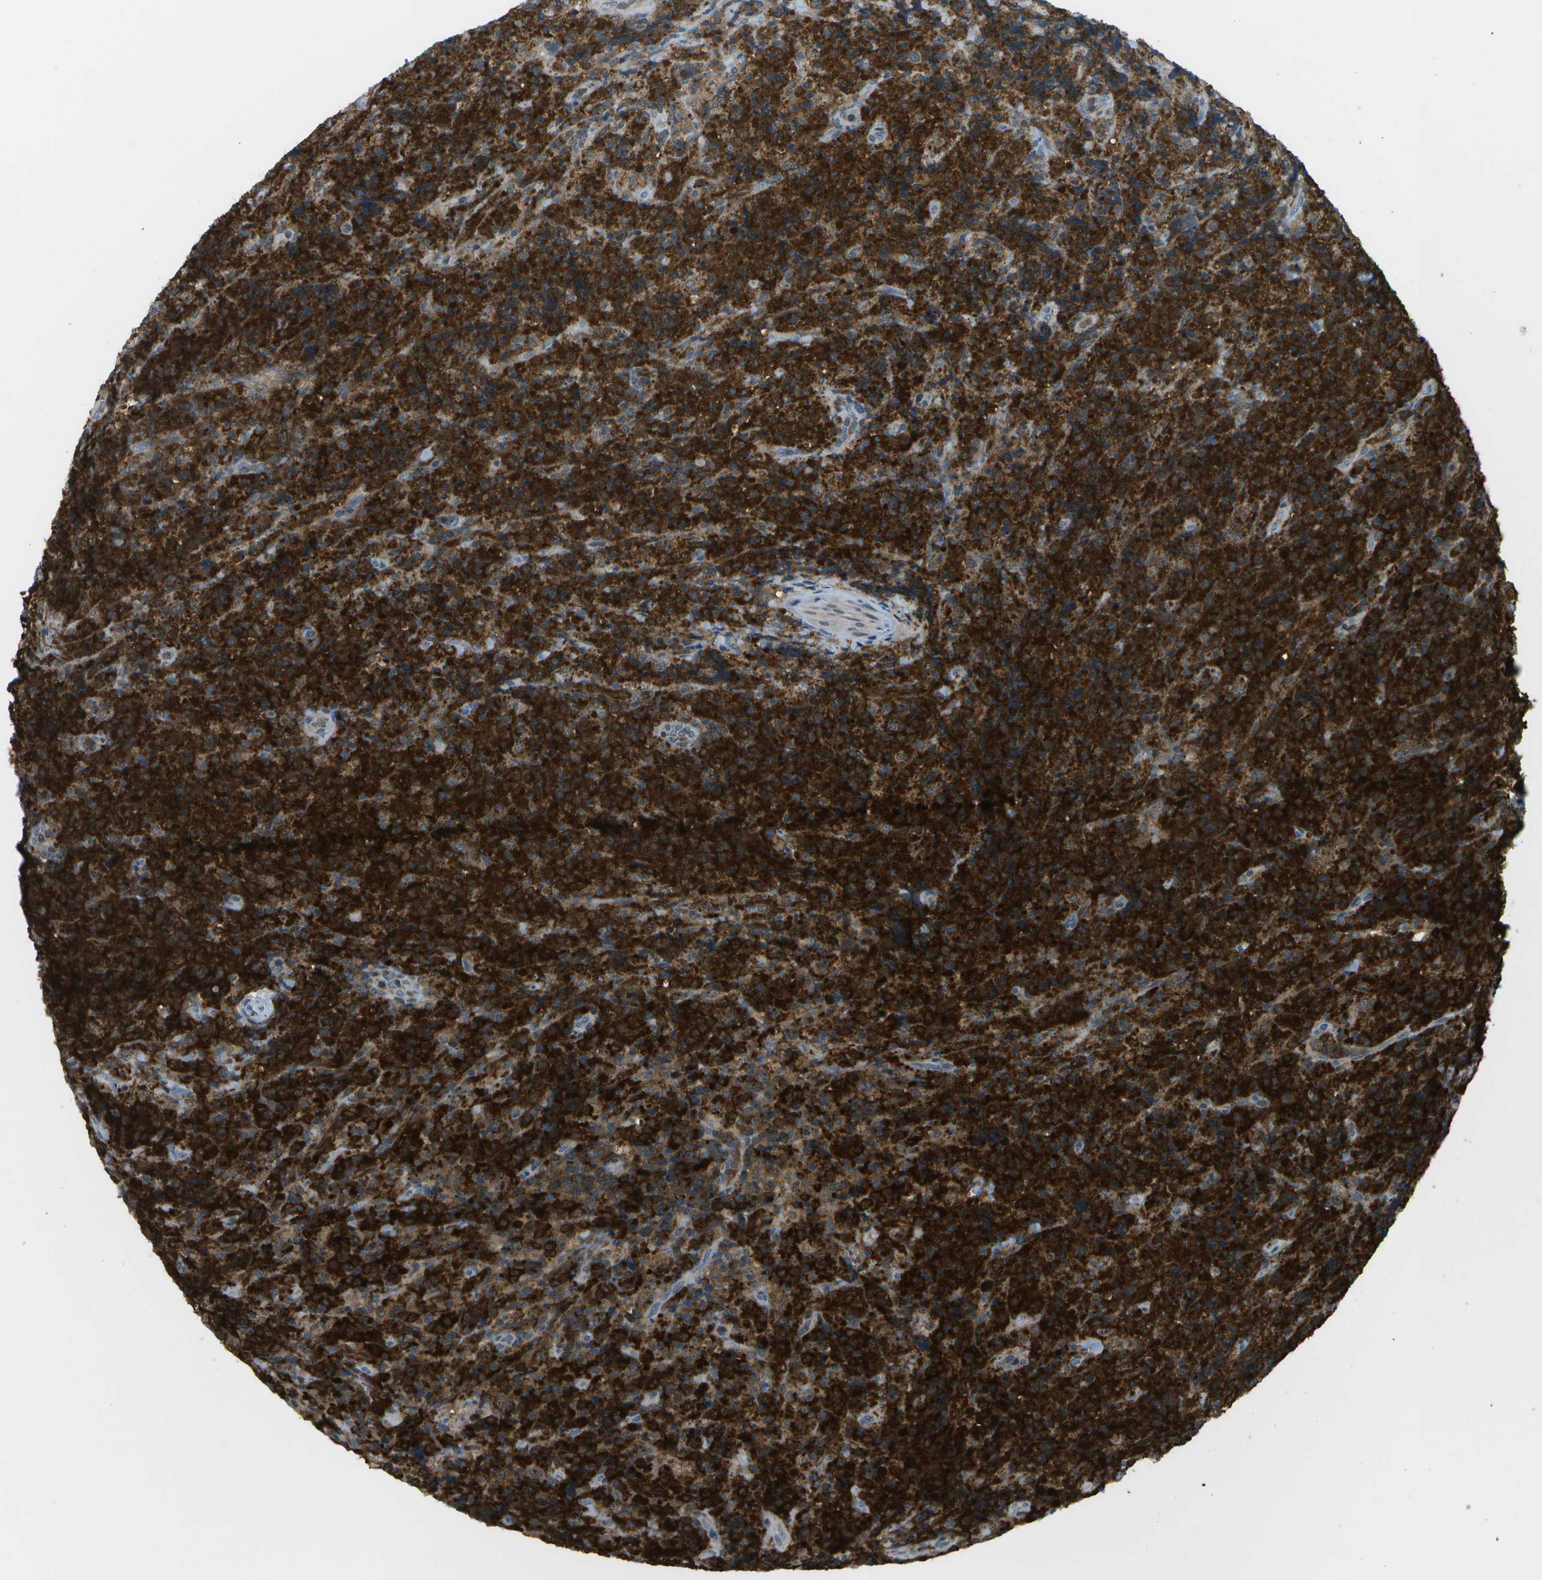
{"staining": {"intensity": "strong", "quantity": ">75%", "location": "cytoplasmic/membranous"}, "tissue": "lymphoma", "cell_type": "Tumor cells", "image_type": "cancer", "snomed": [{"axis": "morphology", "description": "Malignant lymphoma, non-Hodgkin's type, High grade"}, {"axis": "topography", "description": "Tonsil"}], "caption": "The immunohistochemical stain shows strong cytoplasmic/membranous expression in tumor cells of high-grade malignant lymphoma, non-Hodgkin's type tissue.", "gene": "CDH23", "patient": {"sex": "female", "age": 36}}